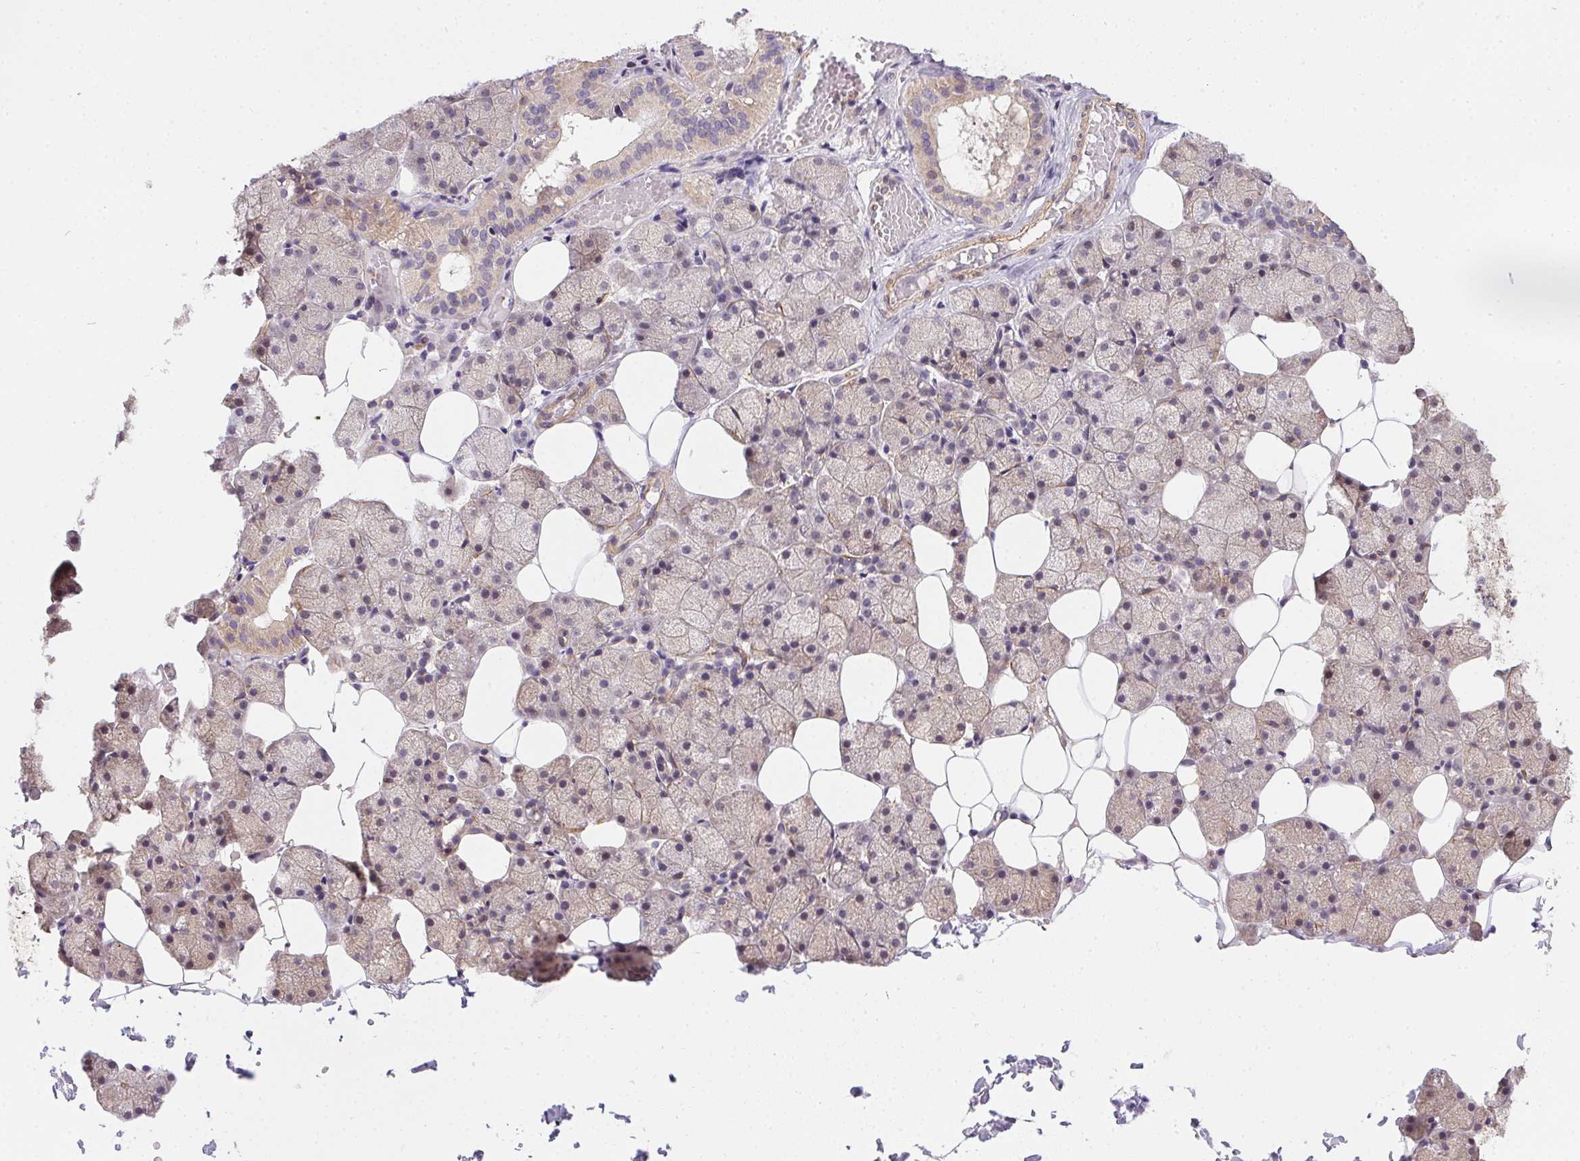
{"staining": {"intensity": "weak", "quantity": "25%-75%", "location": "cytoplasmic/membranous"}, "tissue": "salivary gland", "cell_type": "Glandular cells", "image_type": "normal", "snomed": [{"axis": "morphology", "description": "Normal tissue, NOS"}, {"axis": "topography", "description": "Salivary gland"}], "caption": "The micrograph displays a brown stain indicating the presence of a protein in the cytoplasmic/membranous of glandular cells in salivary gland. The staining was performed using DAB (3,3'-diaminobenzidine), with brown indicating positive protein expression. Nuclei are stained blue with hematoxylin.", "gene": "REV3L", "patient": {"sex": "male", "age": 38}}